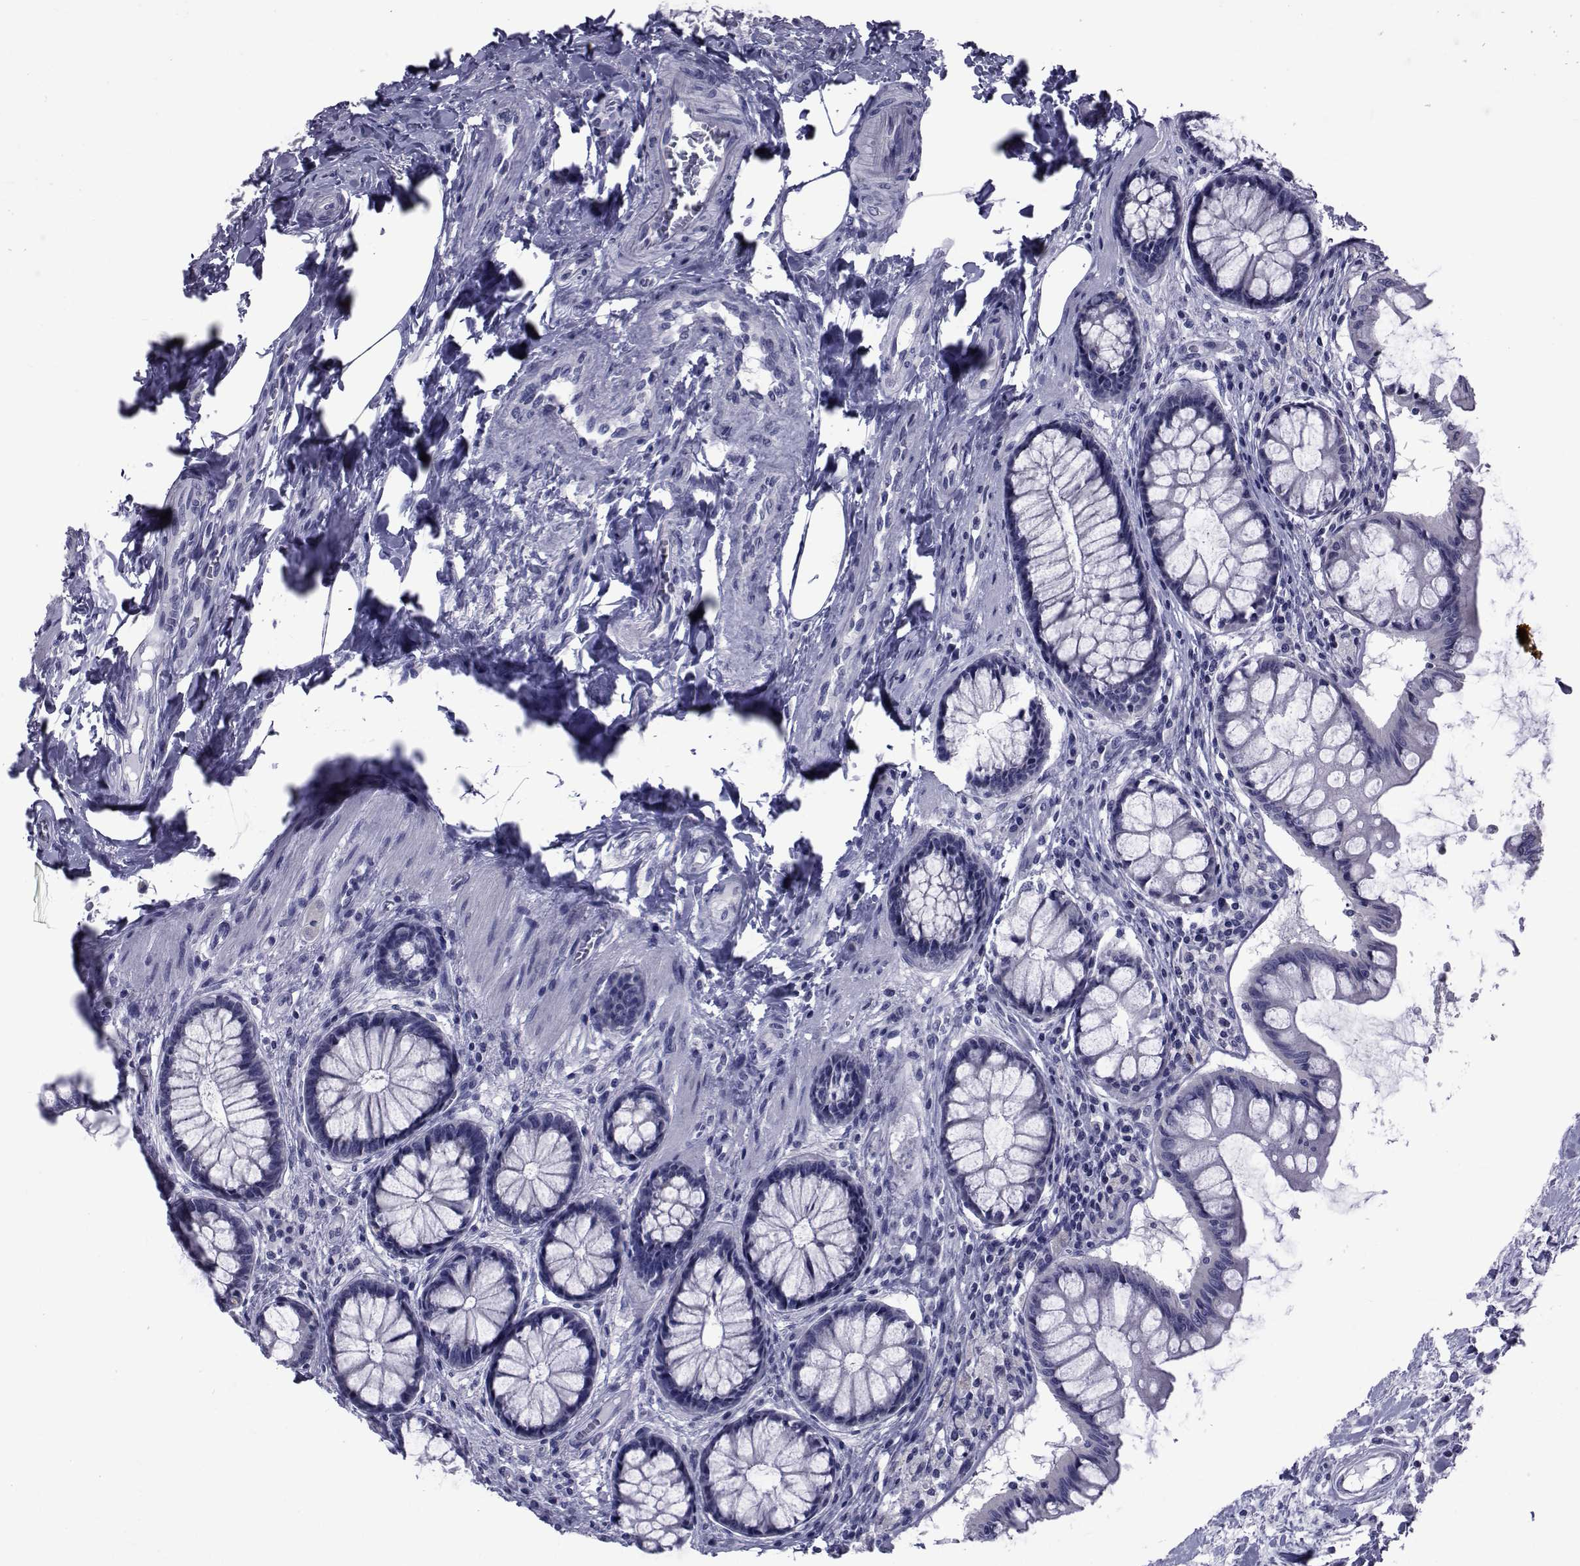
{"staining": {"intensity": "negative", "quantity": "none", "location": "none"}, "tissue": "colon", "cell_type": "Endothelial cells", "image_type": "normal", "snomed": [{"axis": "morphology", "description": "Normal tissue, NOS"}, {"axis": "topography", "description": "Colon"}], "caption": "A photomicrograph of human colon is negative for staining in endothelial cells.", "gene": "GKAP1", "patient": {"sex": "female", "age": 65}}